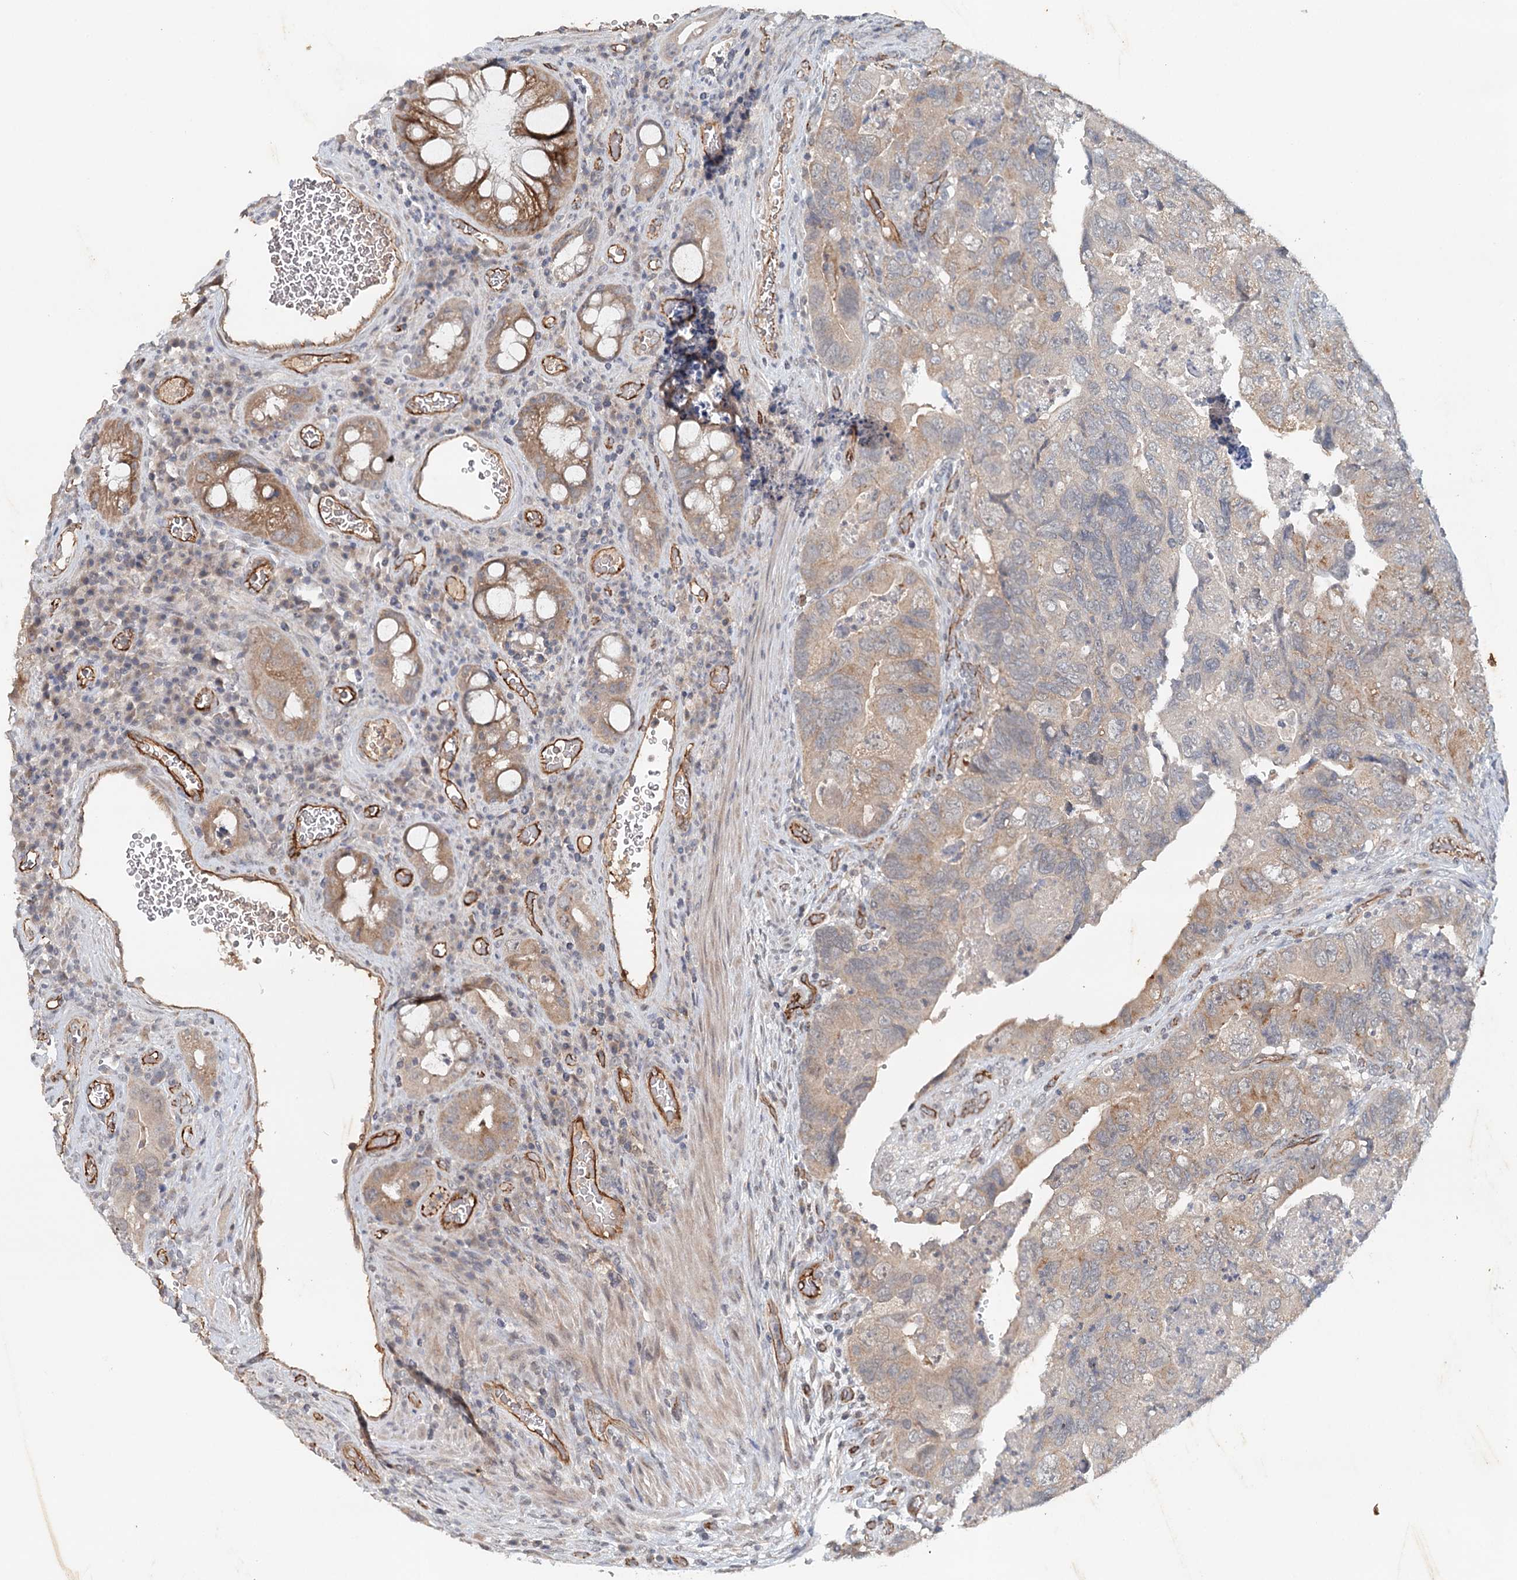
{"staining": {"intensity": "moderate", "quantity": "25%-75%", "location": "cytoplasmic/membranous"}, "tissue": "colorectal cancer", "cell_type": "Tumor cells", "image_type": "cancer", "snomed": [{"axis": "morphology", "description": "Adenocarcinoma, NOS"}, {"axis": "topography", "description": "Rectum"}], "caption": "Moderate cytoplasmic/membranous positivity is seen in approximately 25%-75% of tumor cells in colorectal adenocarcinoma.", "gene": "SYNPO", "patient": {"sex": "male", "age": 63}}